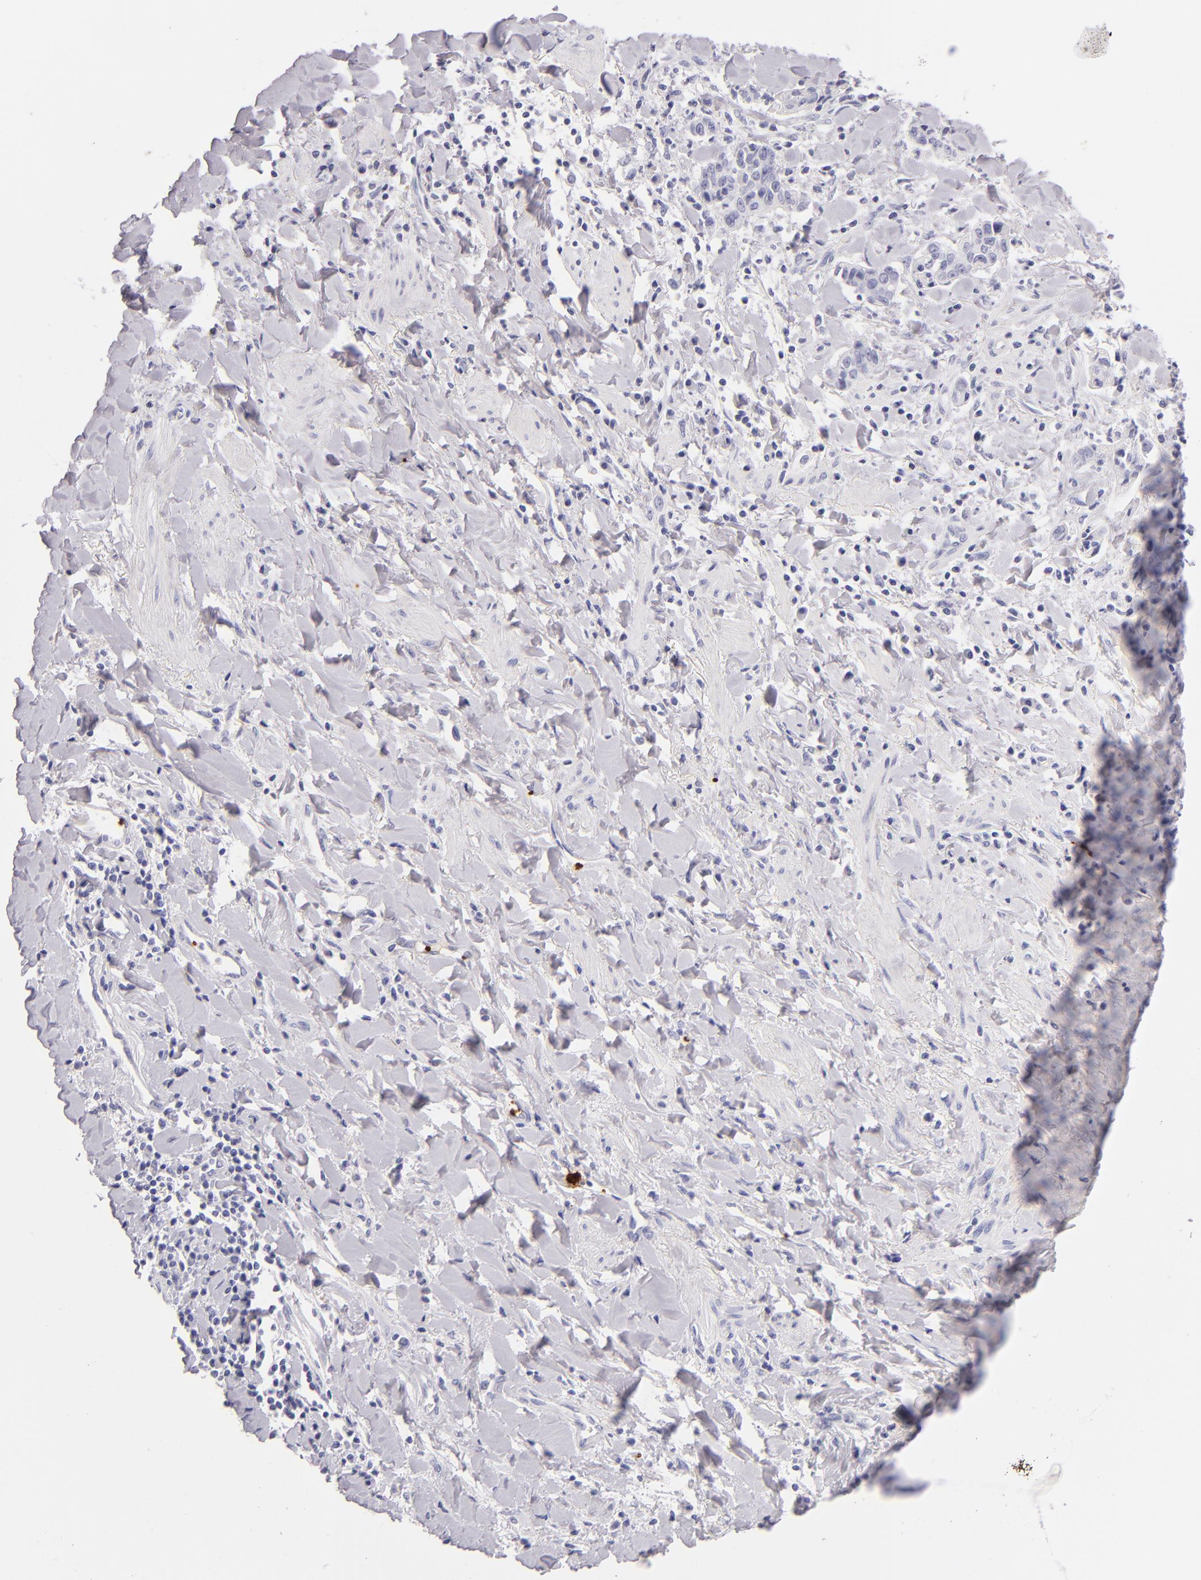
{"staining": {"intensity": "negative", "quantity": "none", "location": "none"}, "tissue": "liver cancer", "cell_type": "Tumor cells", "image_type": "cancer", "snomed": [{"axis": "morphology", "description": "Cholangiocarcinoma"}, {"axis": "topography", "description": "Liver"}], "caption": "DAB (3,3'-diaminobenzidine) immunohistochemical staining of cholangiocarcinoma (liver) displays no significant staining in tumor cells.", "gene": "GP1BA", "patient": {"sex": "male", "age": 57}}